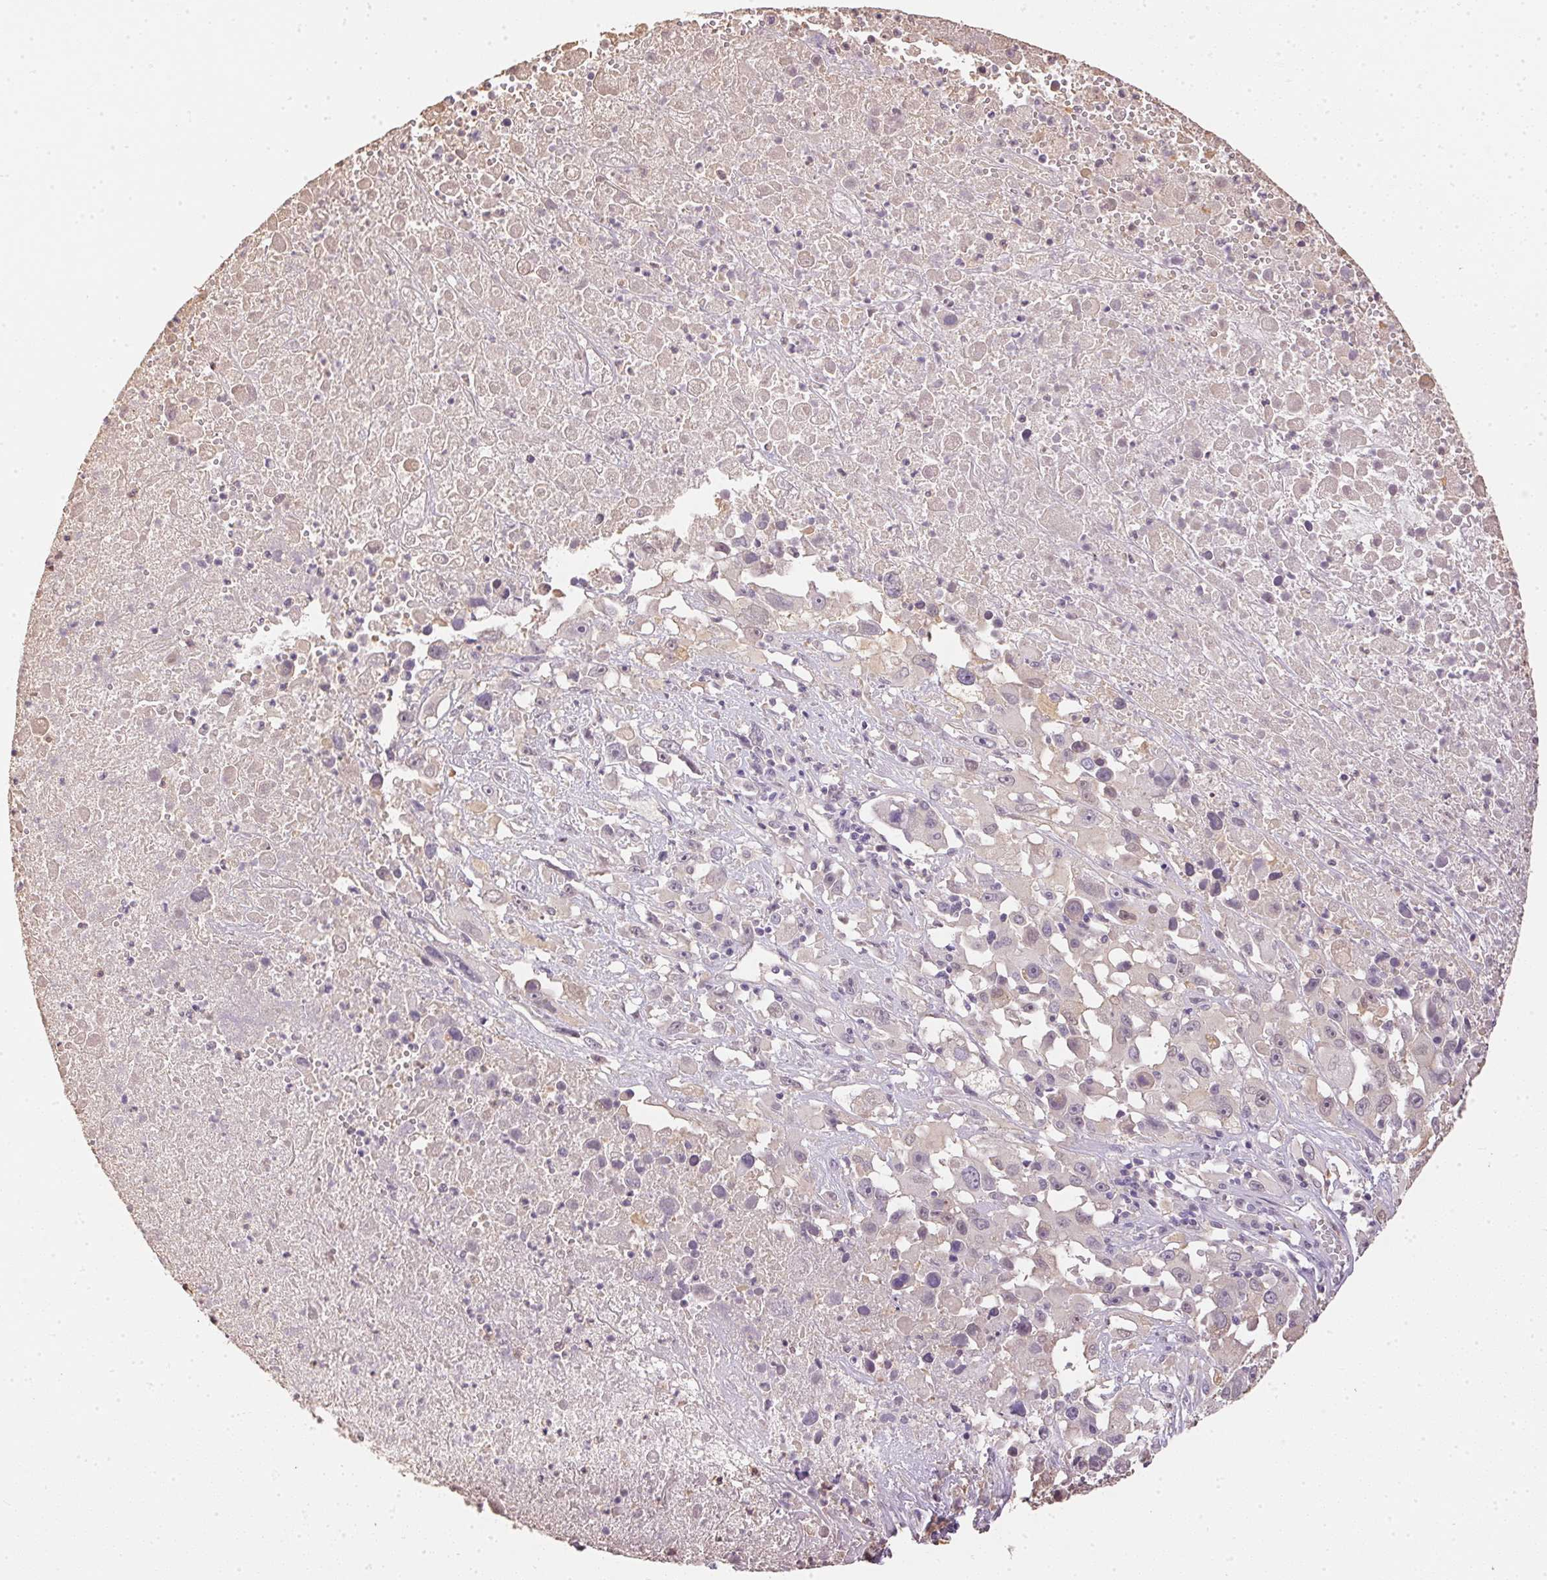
{"staining": {"intensity": "negative", "quantity": "none", "location": "none"}, "tissue": "melanoma", "cell_type": "Tumor cells", "image_type": "cancer", "snomed": [{"axis": "morphology", "description": "Malignant melanoma, Metastatic site"}, {"axis": "topography", "description": "Soft tissue"}], "caption": "Tumor cells are negative for protein expression in human malignant melanoma (metastatic site).", "gene": "S100A3", "patient": {"sex": "male", "age": 50}}